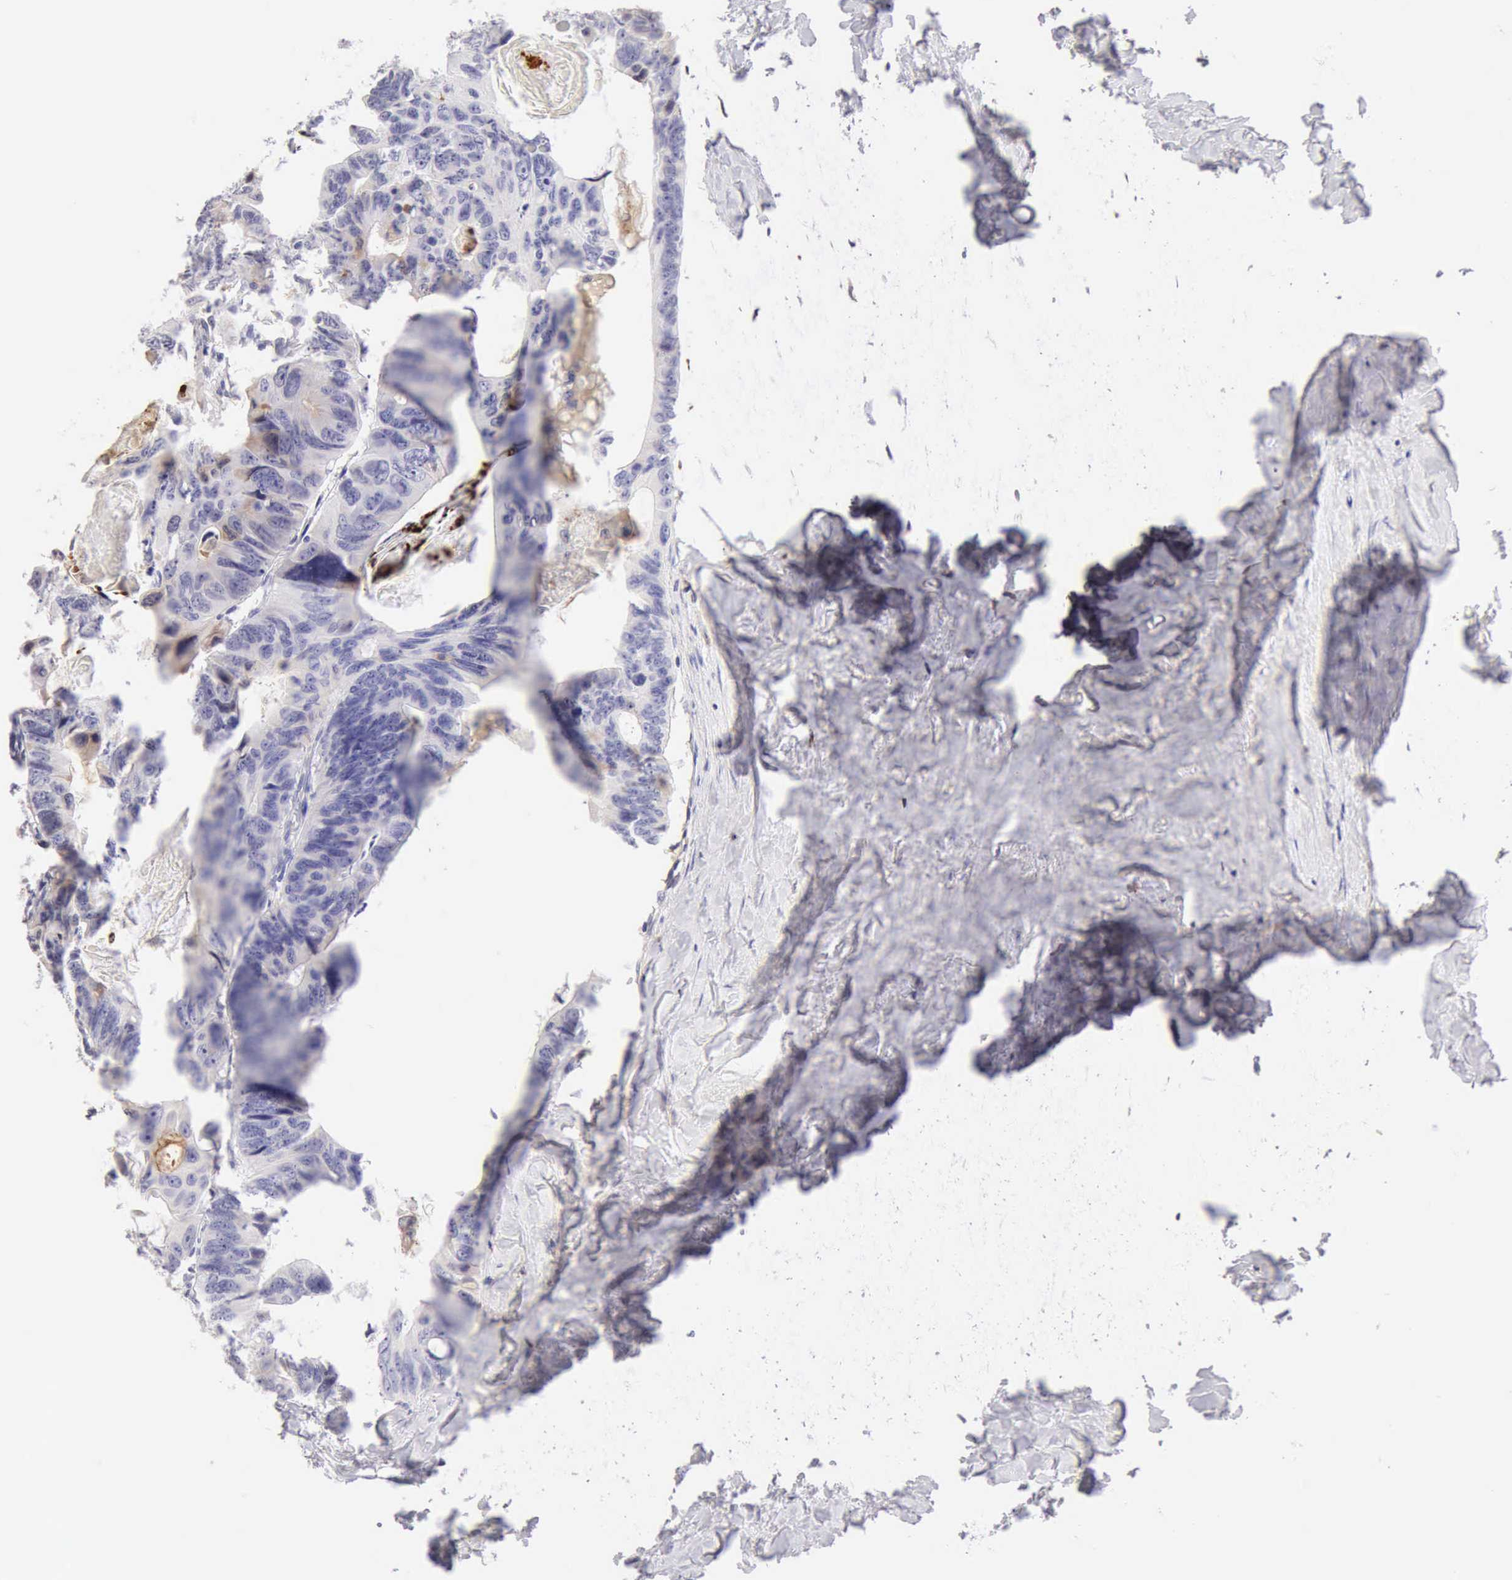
{"staining": {"intensity": "weak", "quantity": "25%-75%", "location": "cytoplasmic/membranous"}, "tissue": "colorectal cancer", "cell_type": "Tumor cells", "image_type": "cancer", "snomed": [{"axis": "morphology", "description": "Adenocarcinoma, NOS"}, {"axis": "topography", "description": "Colon"}], "caption": "Colorectal cancer stained with a brown dye demonstrates weak cytoplasmic/membranous positive expression in approximately 25%-75% of tumor cells.", "gene": "RNASE1", "patient": {"sex": "female", "age": 55}}